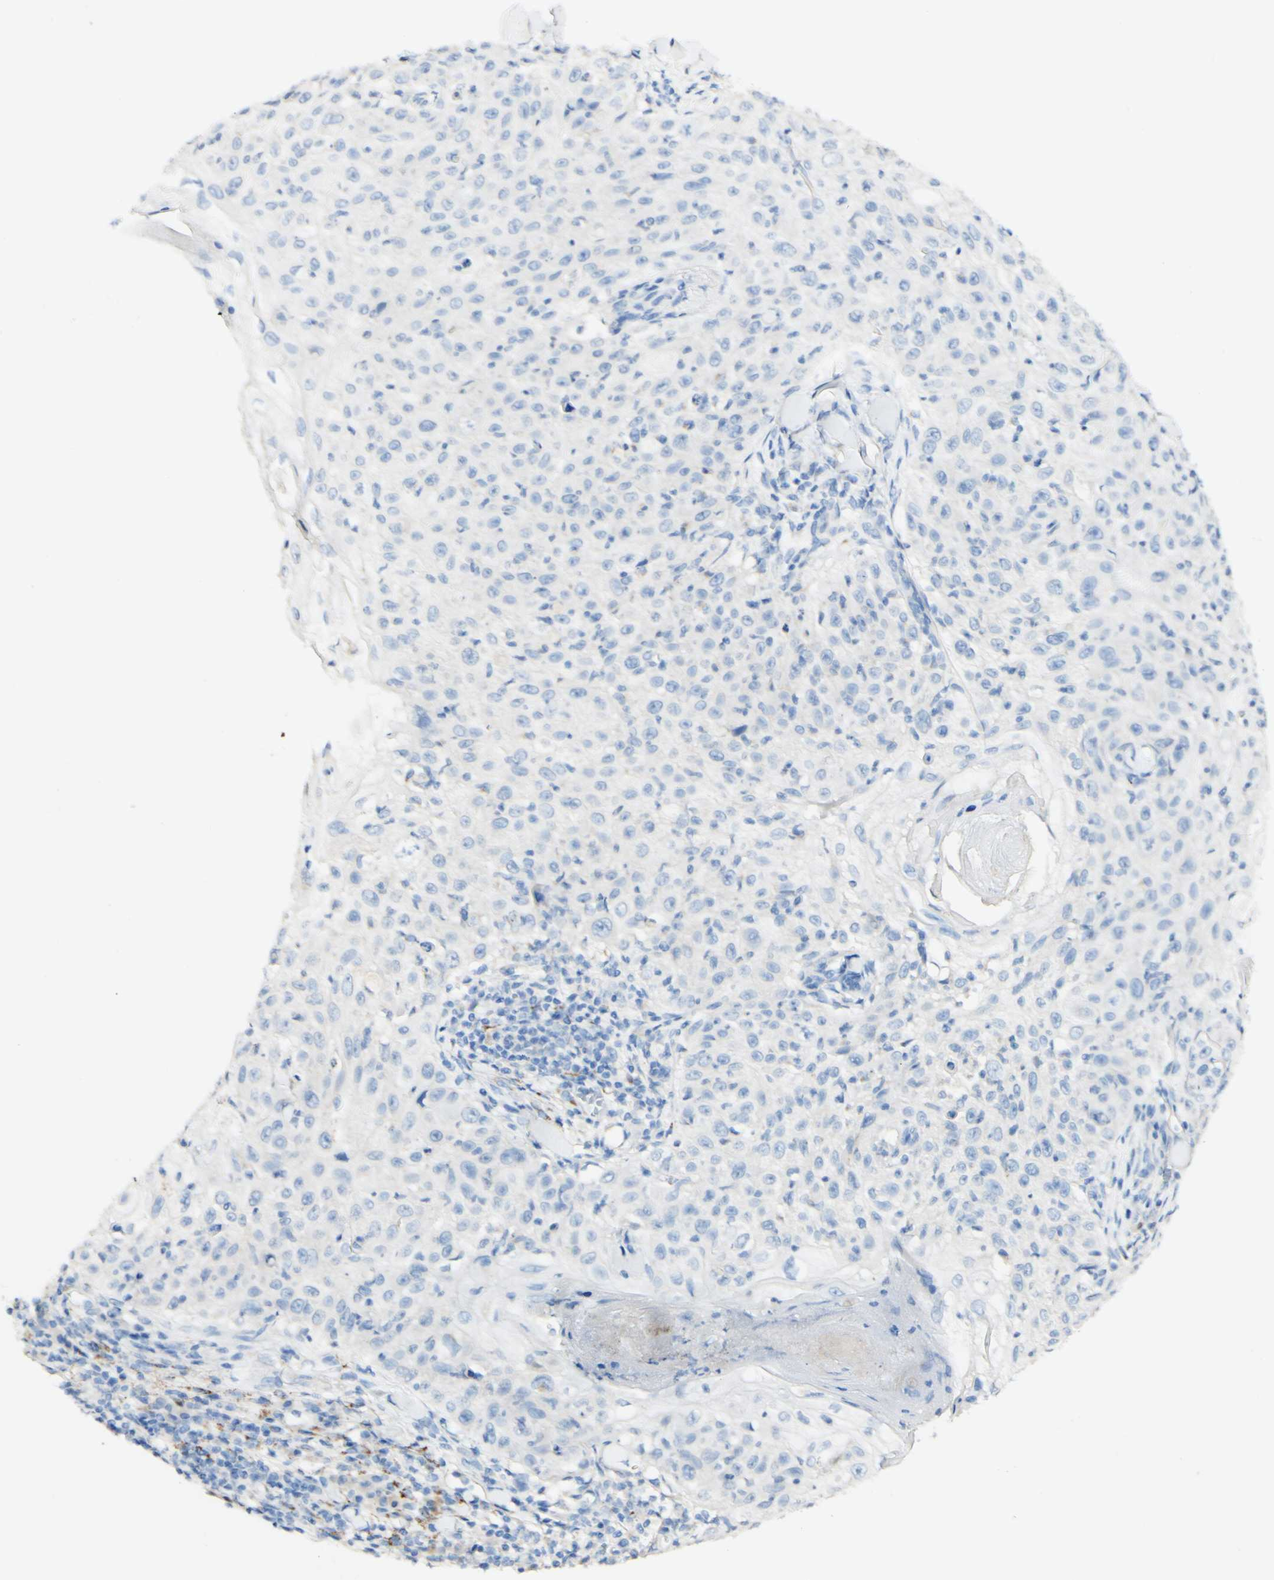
{"staining": {"intensity": "negative", "quantity": "none", "location": "none"}, "tissue": "skin cancer", "cell_type": "Tumor cells", "image_type": "cancer", "snomed": [{"axis": "morphology", "description": "Squamous cell carcinoma, NOS"}, {"axis": "topography", "description": "Skin"}], "caption": "IHC image of neoplastic tissue: skin cancer stained with DAB (3,3'-diaminobenzidine) exhibits no significant protein expression in tumor cells.", "gene": "FGF4", "patient": {"sex": "male", "age": 86}}